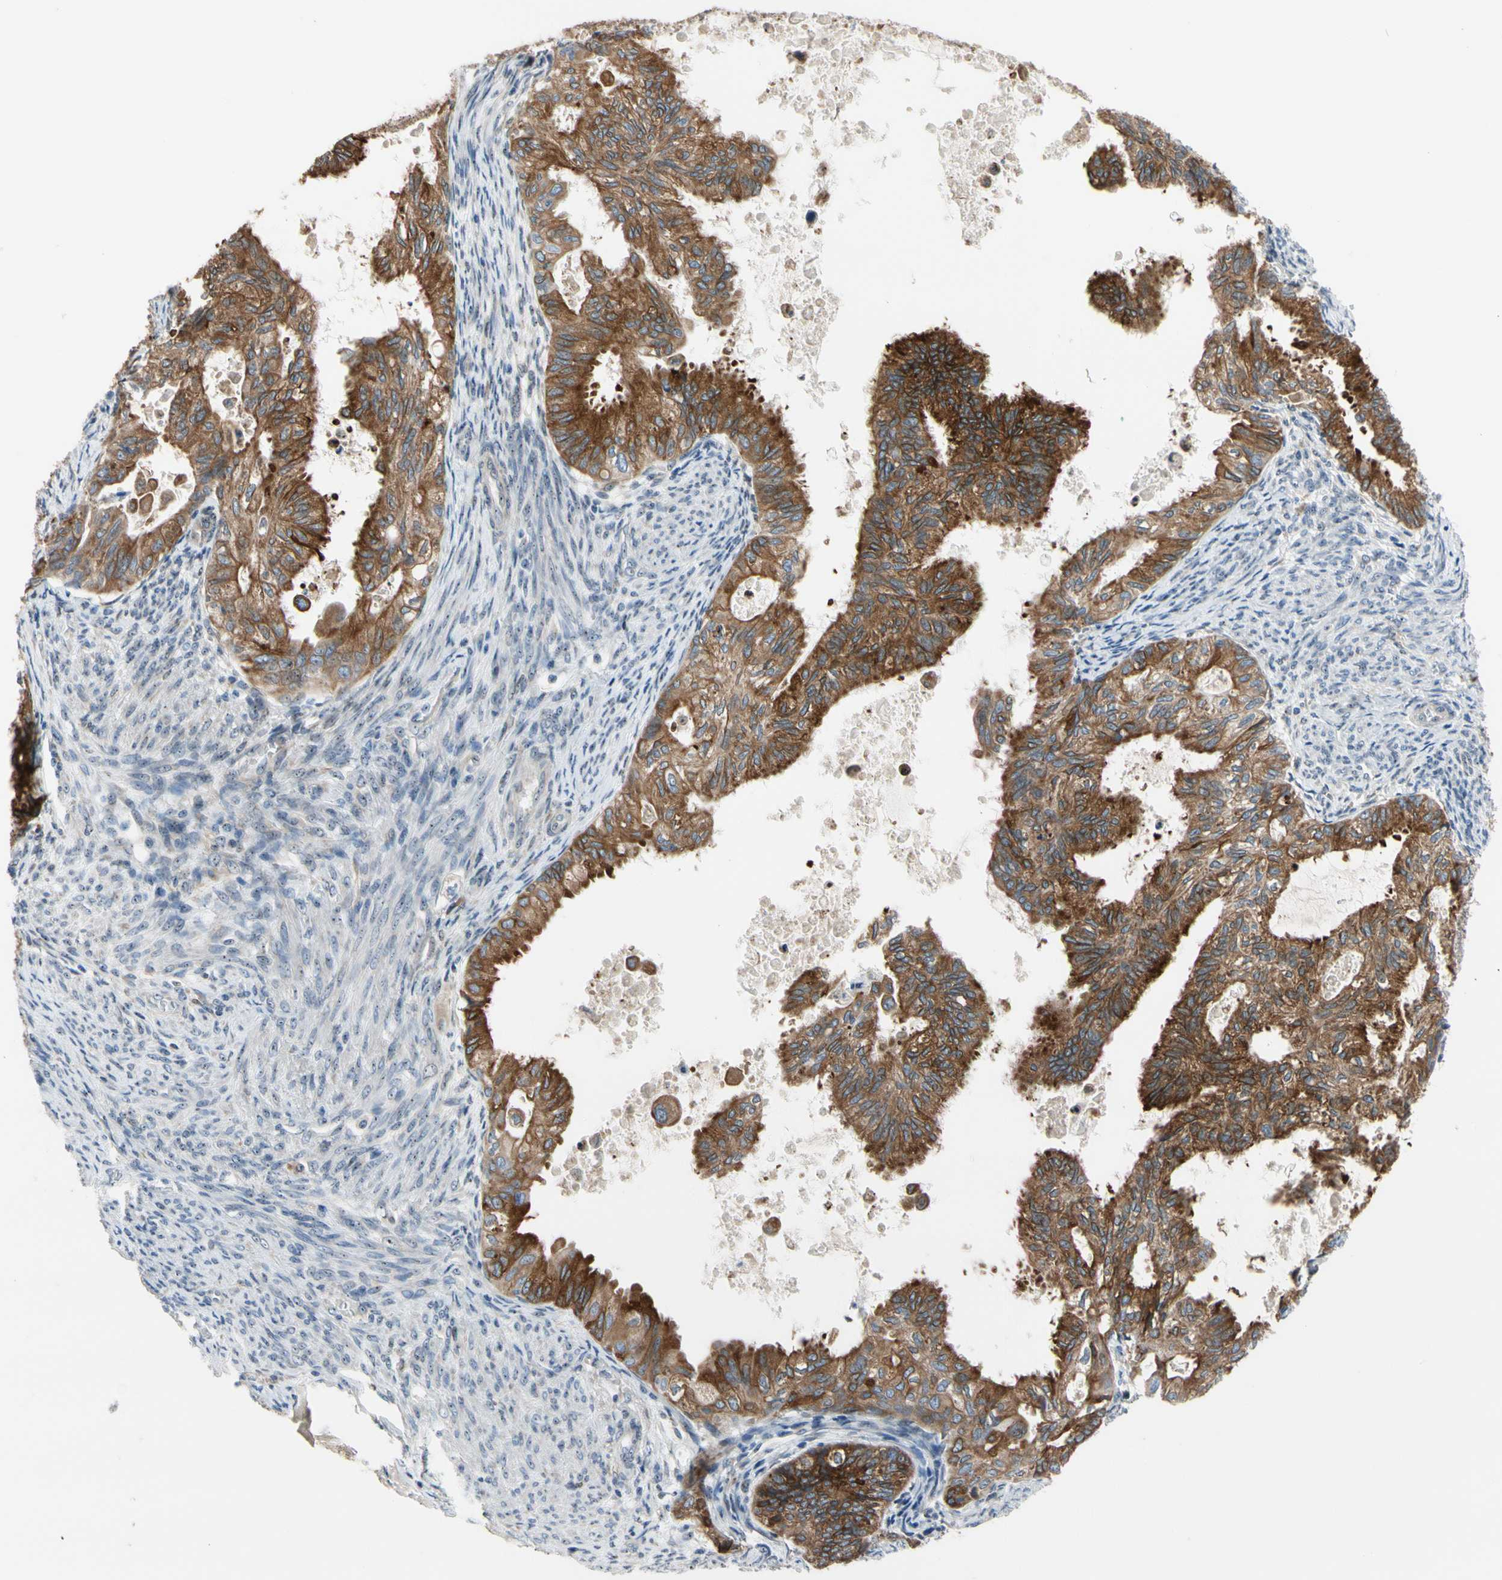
{"staining": {"intensity": "moderate", "quantity": ">75%", "location": "cytoplasmic/membranous"}, "tissue": "cervical cancer", "cell_type": "Tumor cells", "image_type": "cancer", "snomed": [{"axis": "morphology", "description": "Normal tissue, NOS"}, {"axis": "morphology", "description": "Adenocarcinoma, NOS"}, {"axis": "topography", "description": "Cervix"}, {"axis": "topography", "description": "Endometrium"}], "caption": "Cervical cancer stained with a protein marker reveals moderate staining in tumor cells.", "gene": "TMED7", "patient": {"sex": "female", "age": 86}}